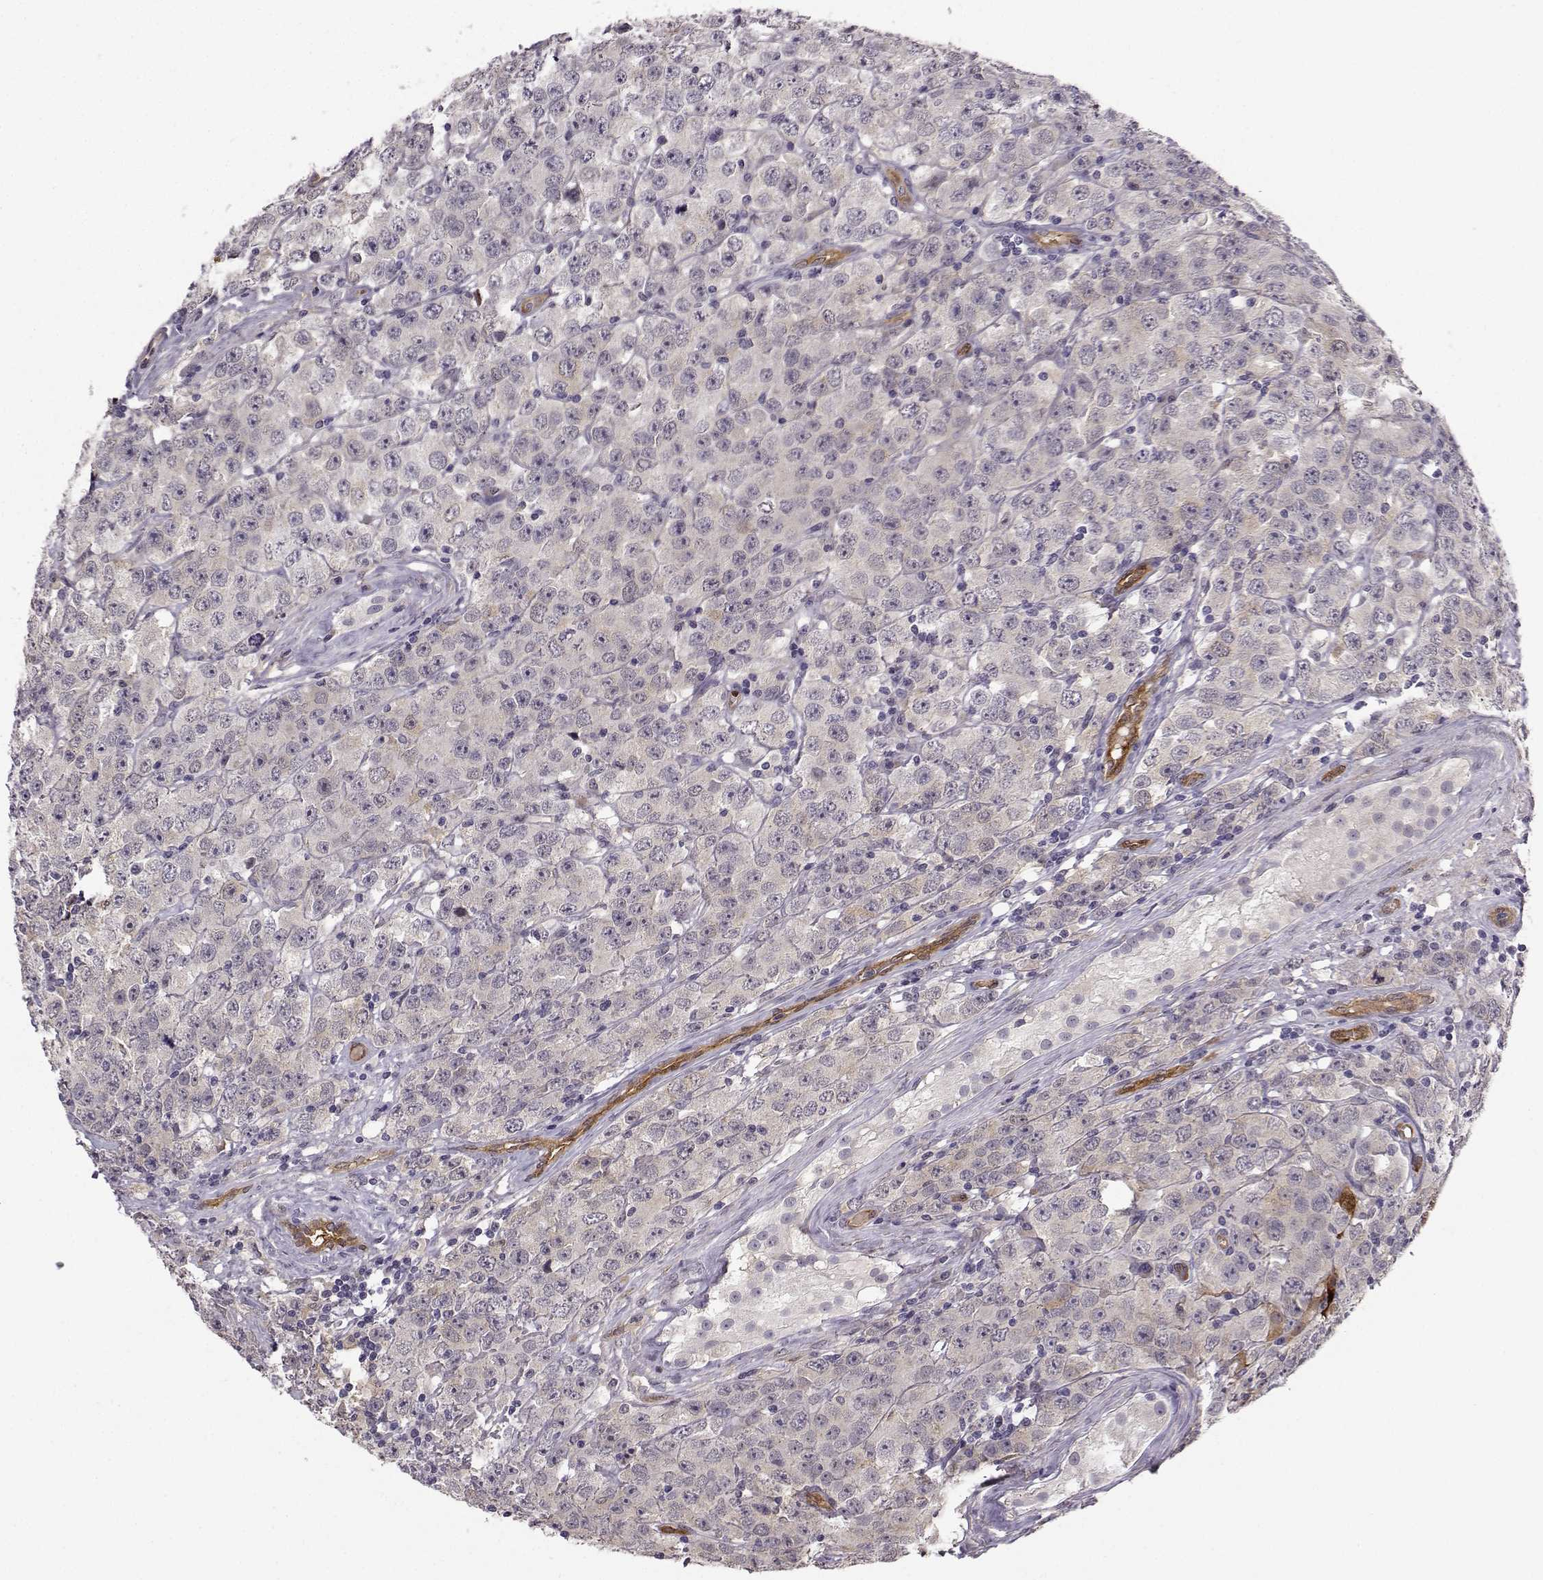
{"staining": {"intensity": "negative", "quantity": "none", "location": "none"}, "tissue": "testis cancer", "cell_type": "Tumor cells", "image_type": "cancer", "snomed": [{"axis": "morphology", "description": "Seminoma, NOS"}, {"axis": "topography", "description": "Testis"}], "caption": "The histopathology image displays no staining of tumor cells in seminoma (testis).", "gene": "NQO1", "patient": {"sex": "male", "age": 52}}